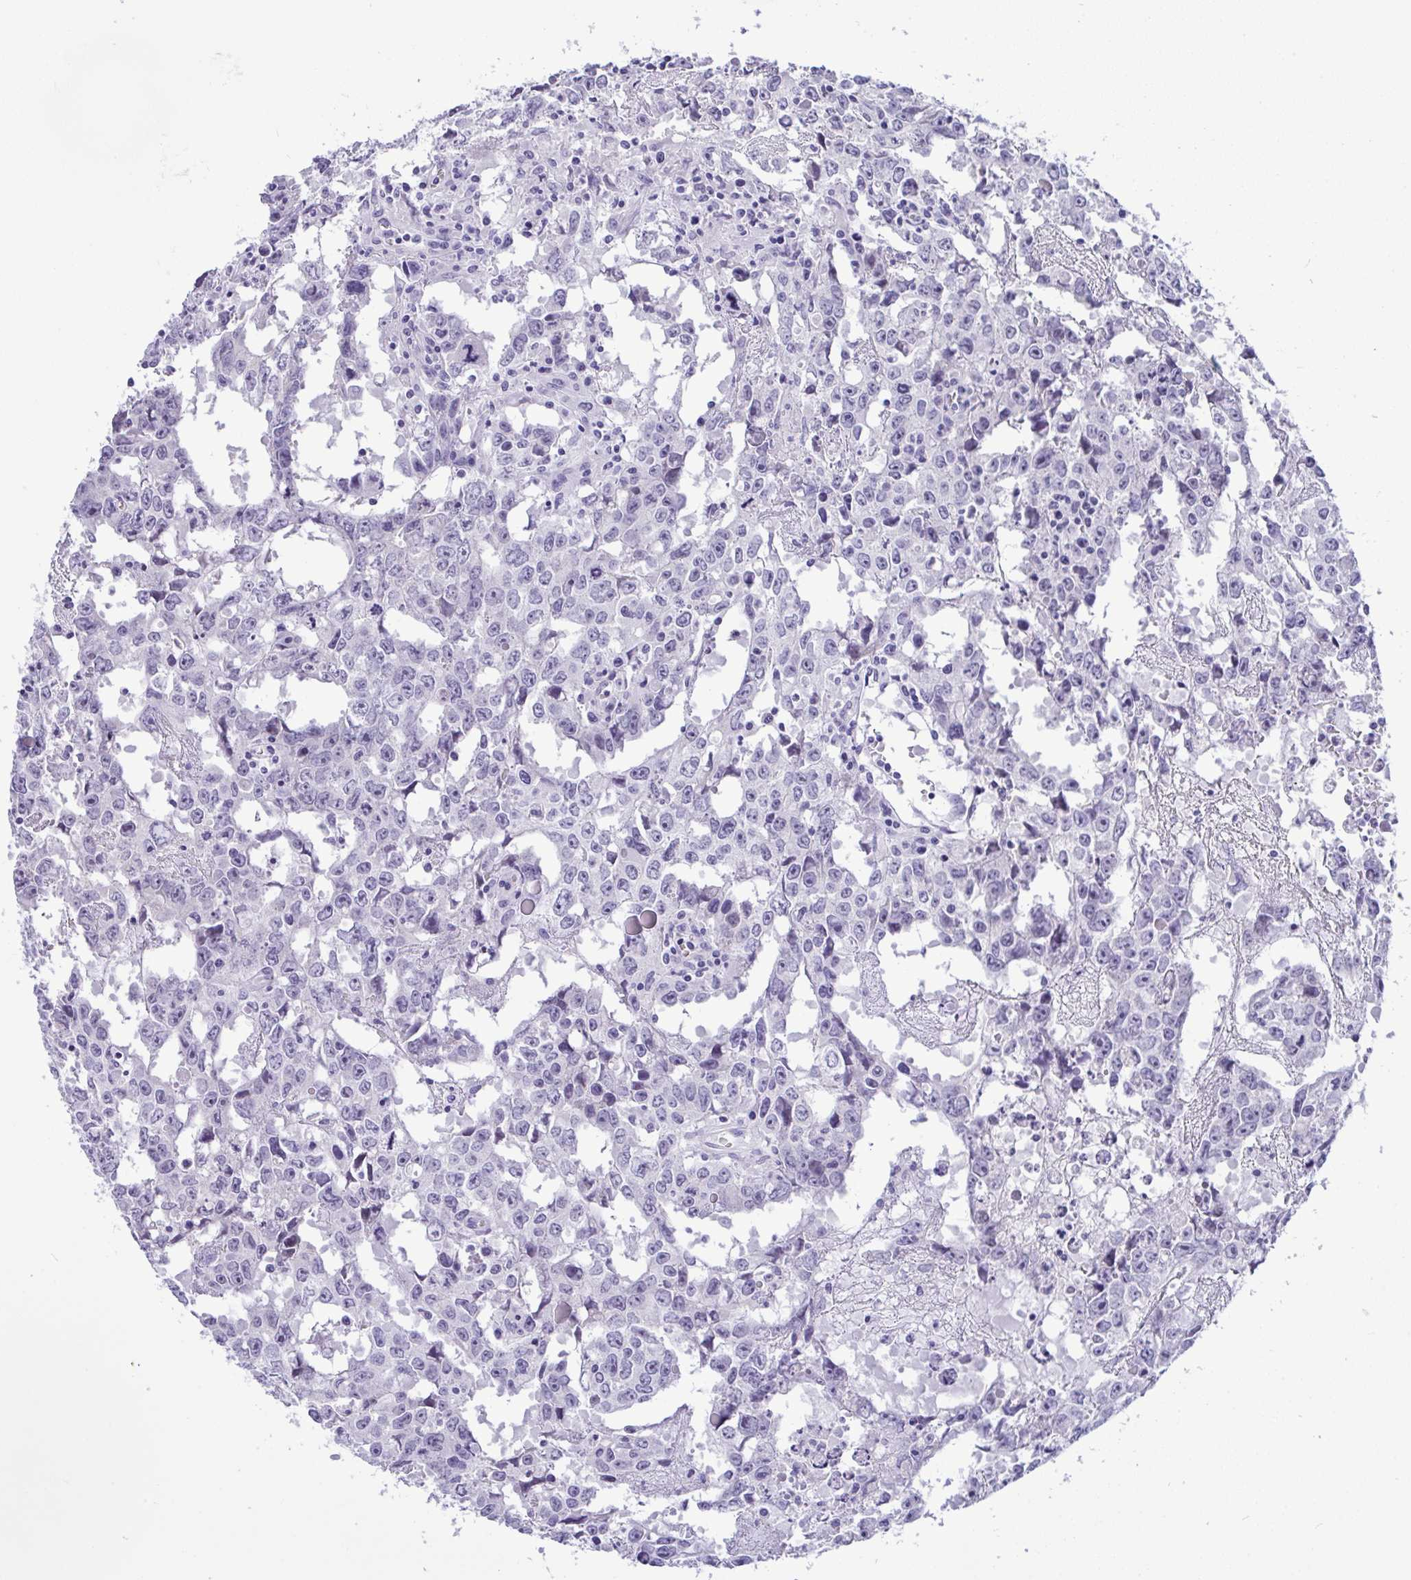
{"staining": {"intensity": "negative", "quantity": "none", "location": "none"}, "tissue": "testis cancer", "cell_type": "Tumor cells", "image_type": "cancer", "snomed": [{"axis": "morphology", "description": "Carcinoma, Embryonal, NOS"}, {"axis": "topography", "description": "Testis"}], "caption": "This is an immunohistochemistry (IHC) histopathology image of human testis cancer. There is no expression in tumor cells.", "gene": "YBX2", "patient": {"sex": "male", "age": 22}}